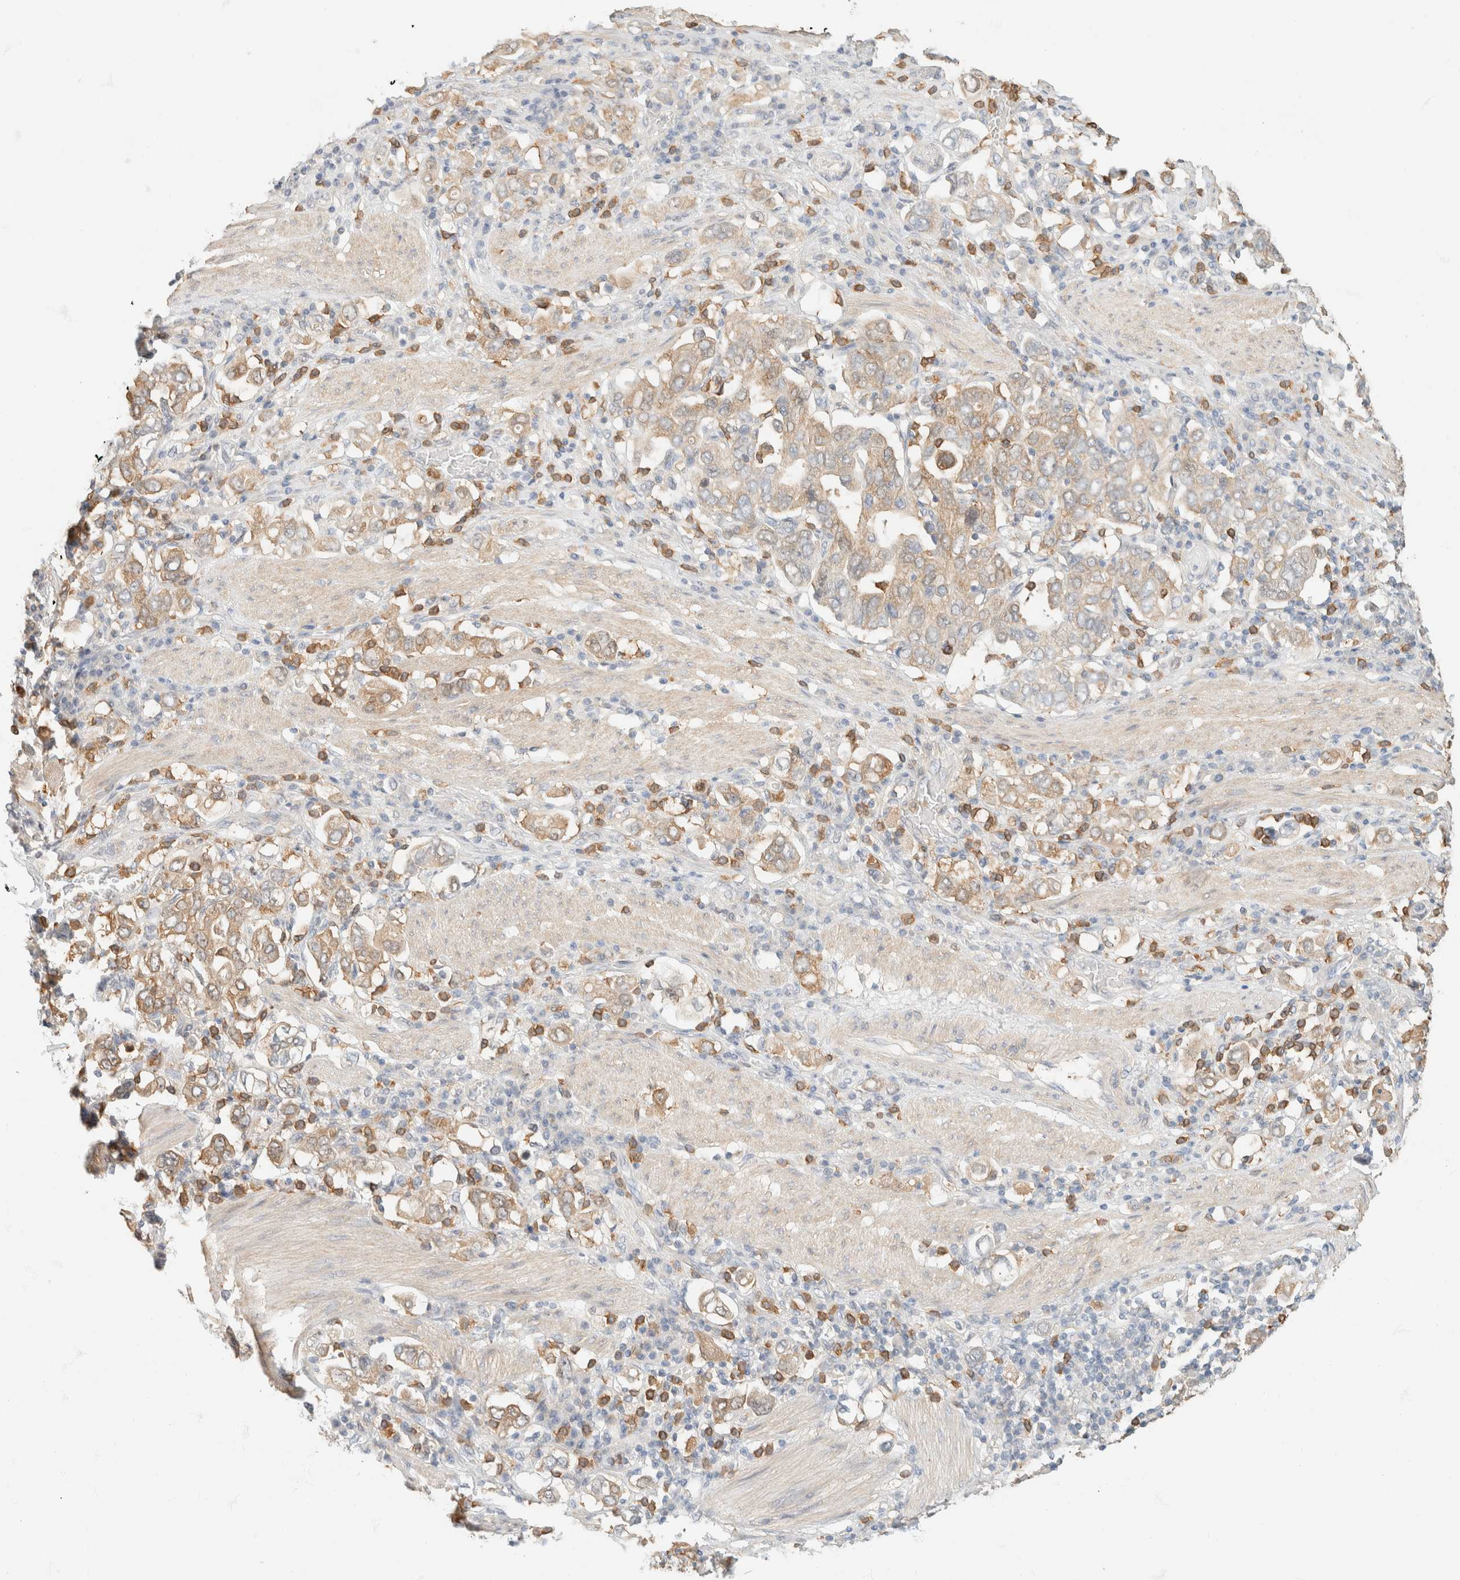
{"staining": {"intensity": "weak", "quantity": ">75%", "location": "cytoplasmic/membranous"}, "tissue": "stomach cancer", "cell_type": "Tumor cells", "image_type": "cancer", "snomed": [{"axis": "morphology", "description": "Adenocarcinoma, NOS"}, {"axis": "topography", "description": "Stomach, upper"}], "caption": "Brown immunohistochemical staining in stomach cancer reveals weak cytoplasmic/membranous staining in about >75% of tumor cells.", "gene": "GPI", "patient": {"sex": "male", "age": 62}}